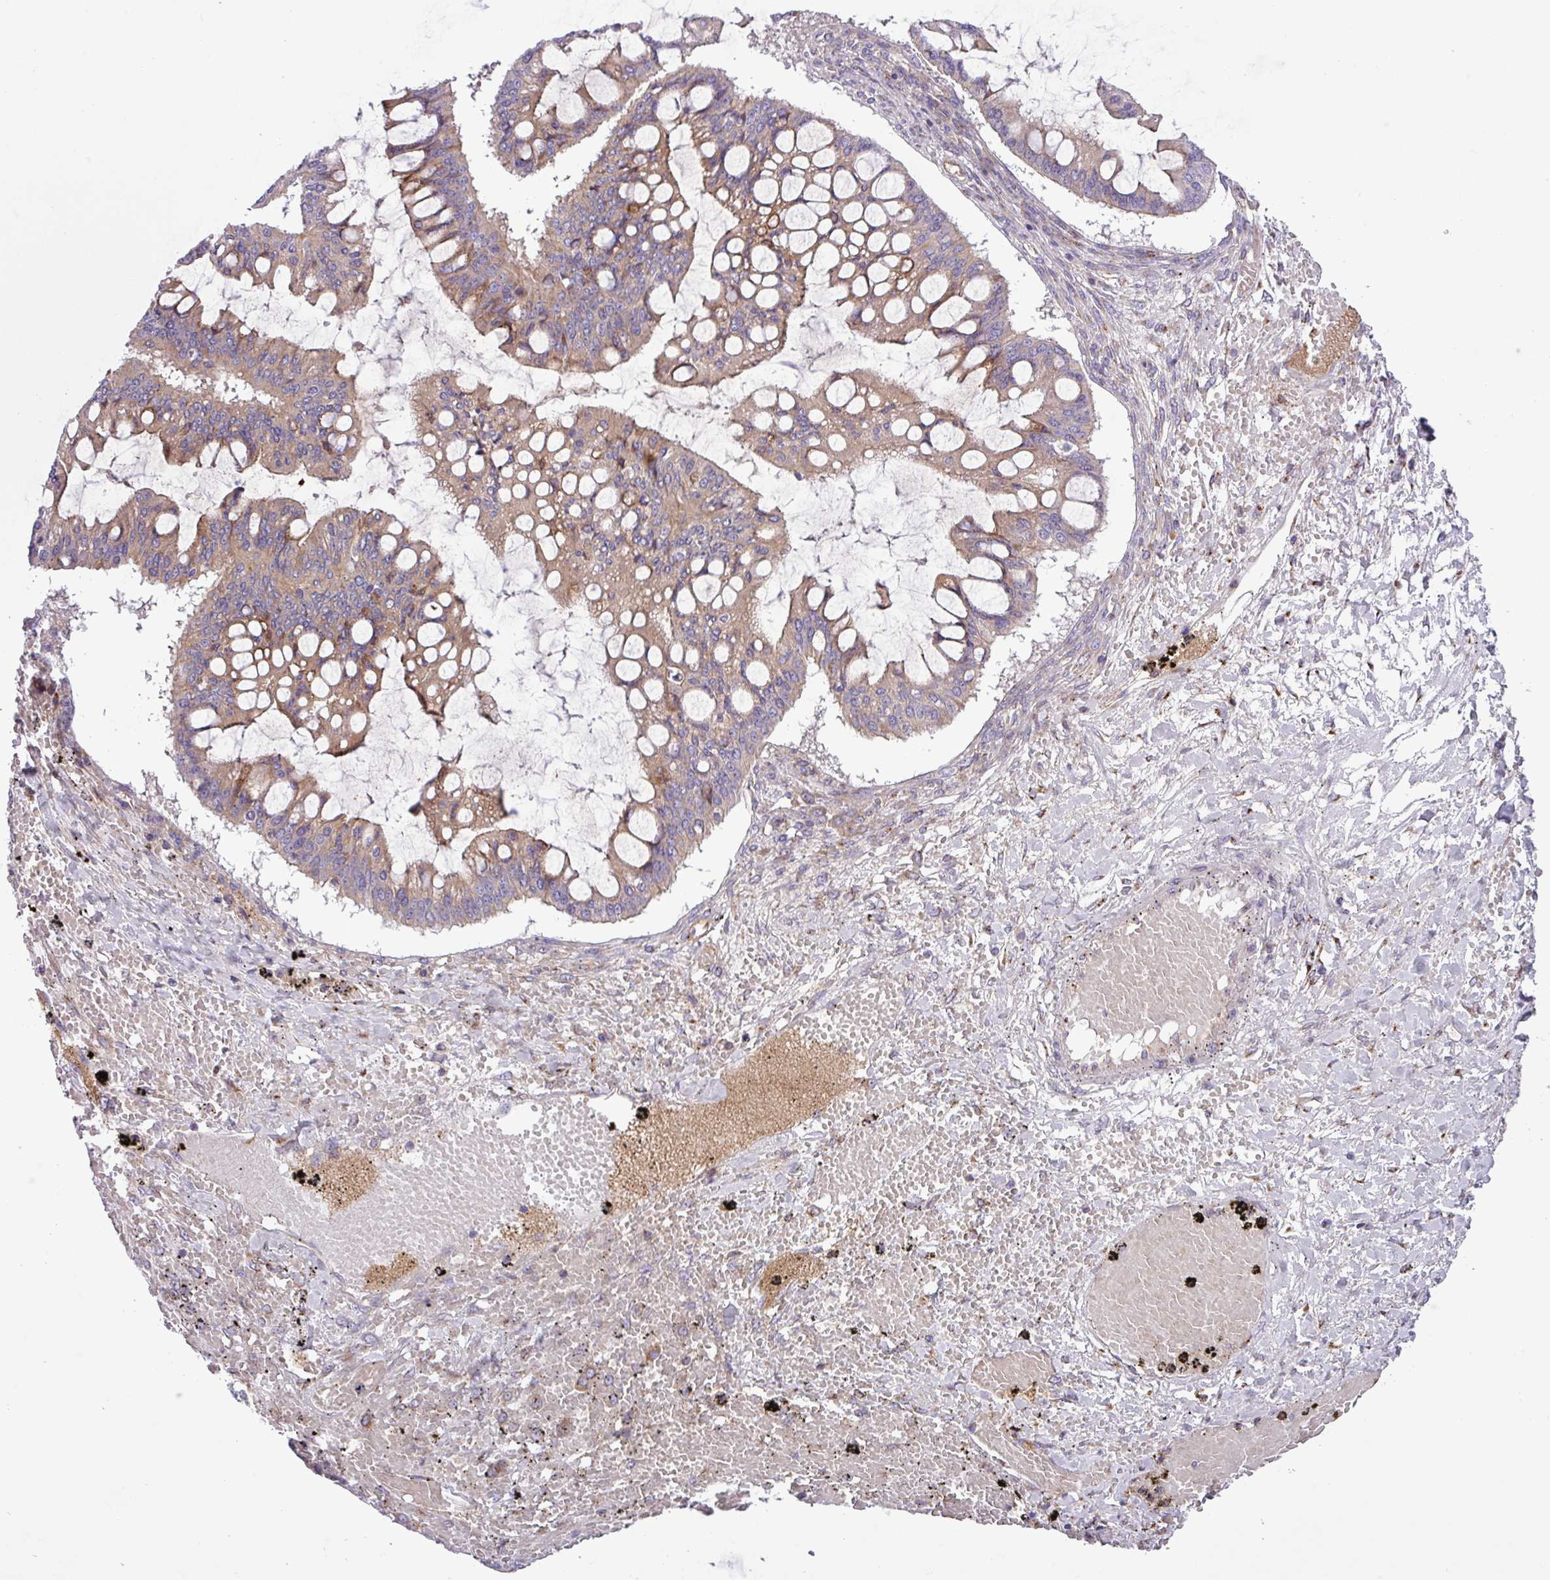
{"staining": {"intensity": "weak", "quantity": ">75%", "location": "cytoplasmic/membranous"}, "tissue": "ovarian cancer", "cell_type": "Tumor cells", "image_type": "cancer", "snomed": [{"axis": "morphology", "description": "Cystadenocarcinoma, mucinous, NOS"}, {"axis": "topography", "description": "Ovary"}], "caption": "Ovarian cancer (mucinous cystadenocarcinoma) stained for a protein (brown) reveals weak cytoplasmic/membranous positive expression in about >75% of tumor cells.", "gene": "RAB19", "patient": {"sex": "female", "age": 73}}